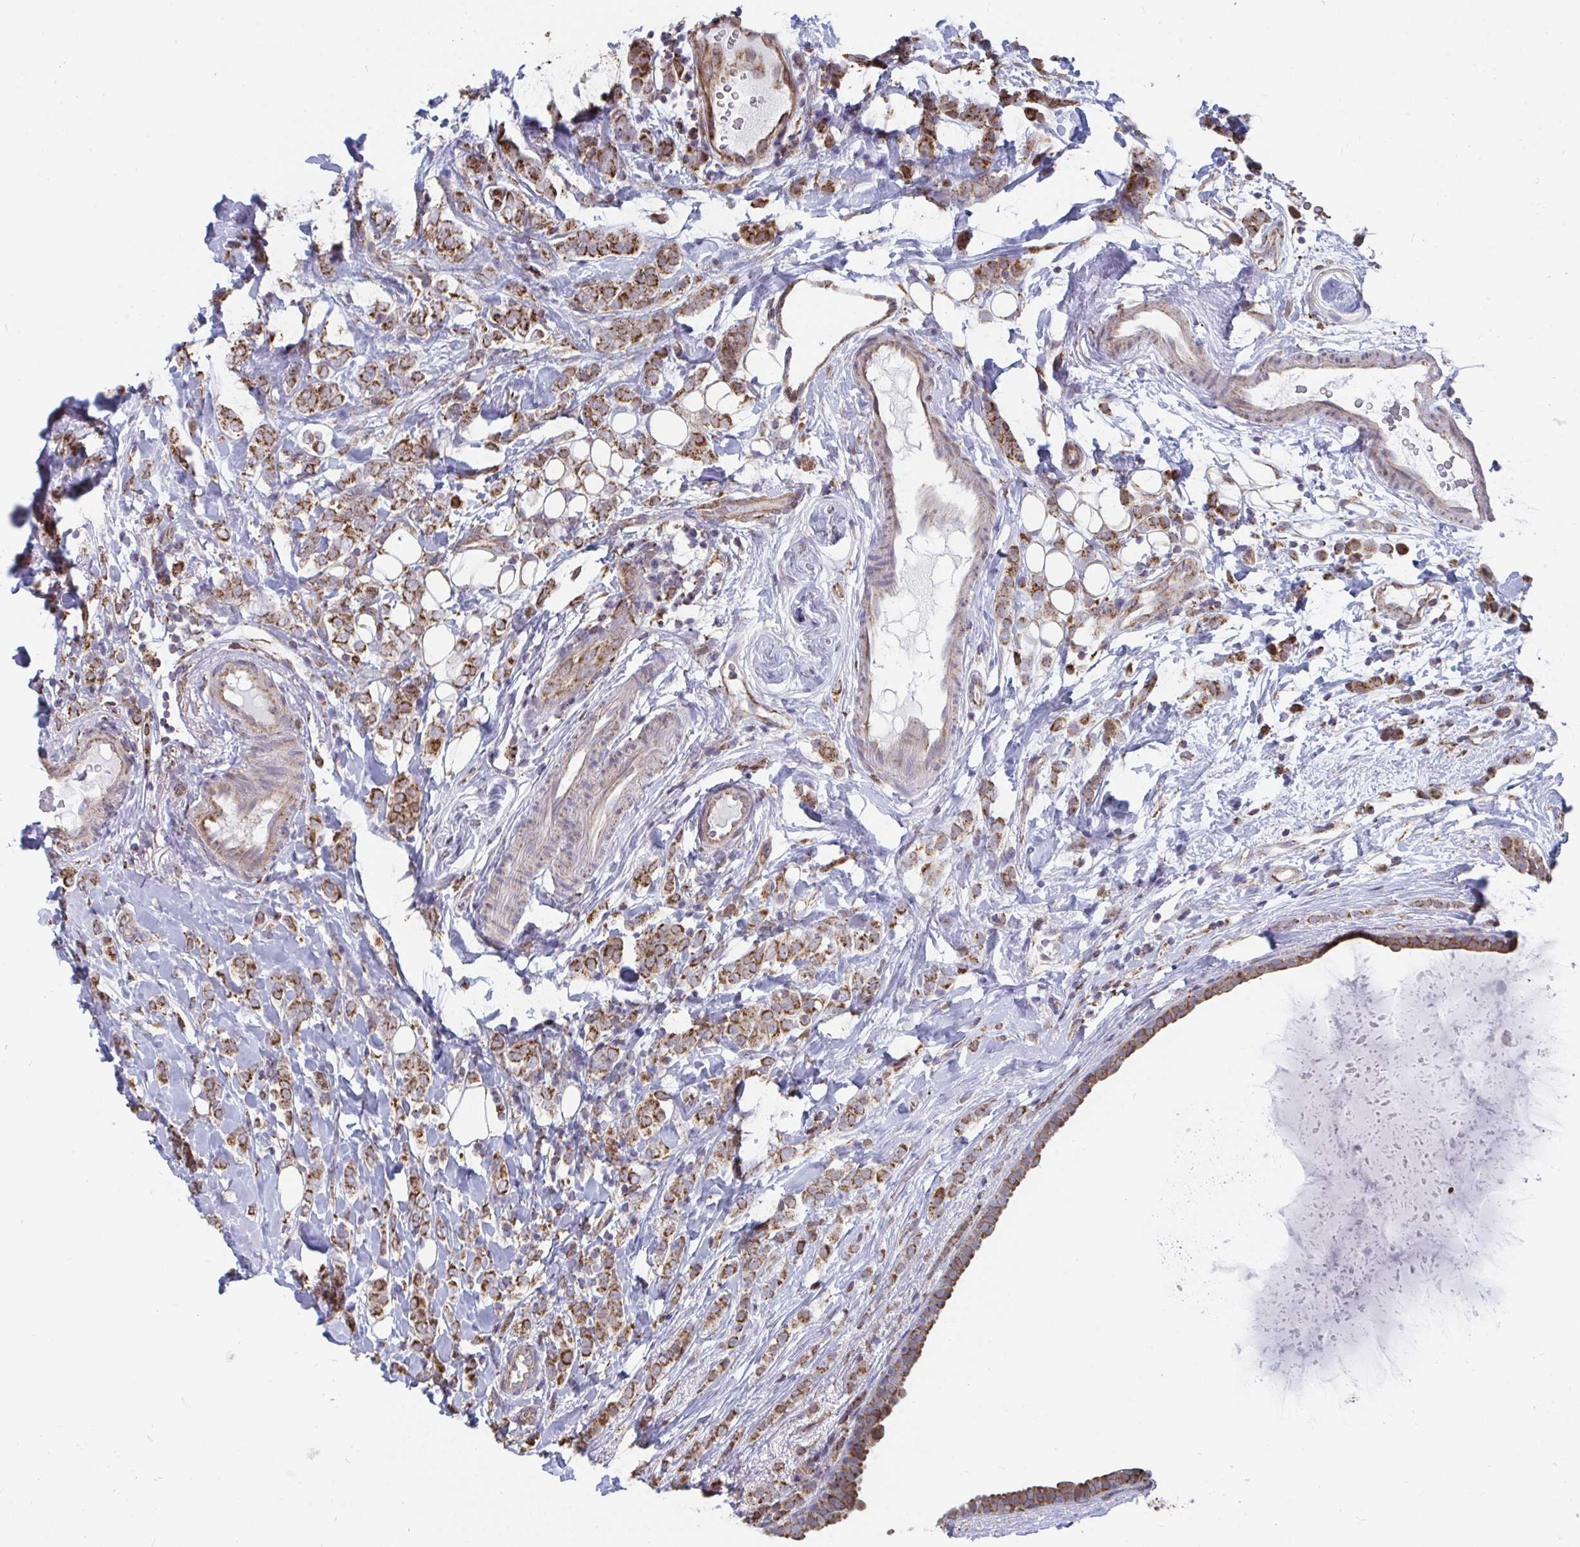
{"staining": {"intensity": "moderate", "quantity": ">75%", "location": "cytoplasmic/membranous"}, "tissue": "breast cancer", "cell_type": "Tumor cells", "image_type": "cancer", "snomed": [{"axis": "morphology", "description": "Lobular carcinoma"}, {"axis": "topography", "description": "Breast"}], "caption": "Immunohistochemical staining of lobular carcinoma (breast) exhibits medium levels of moderate cytoplasmic/membranous protein staining in approximately >75% of tumor cells. The staining was performed using DAB to visualize the protein expression in brown, while the nuclei were stained in blue with hematoxylin (Magnification: 20x).", "gene": "ELAVL1", "patient": {"sex": "female", "age": 49}}